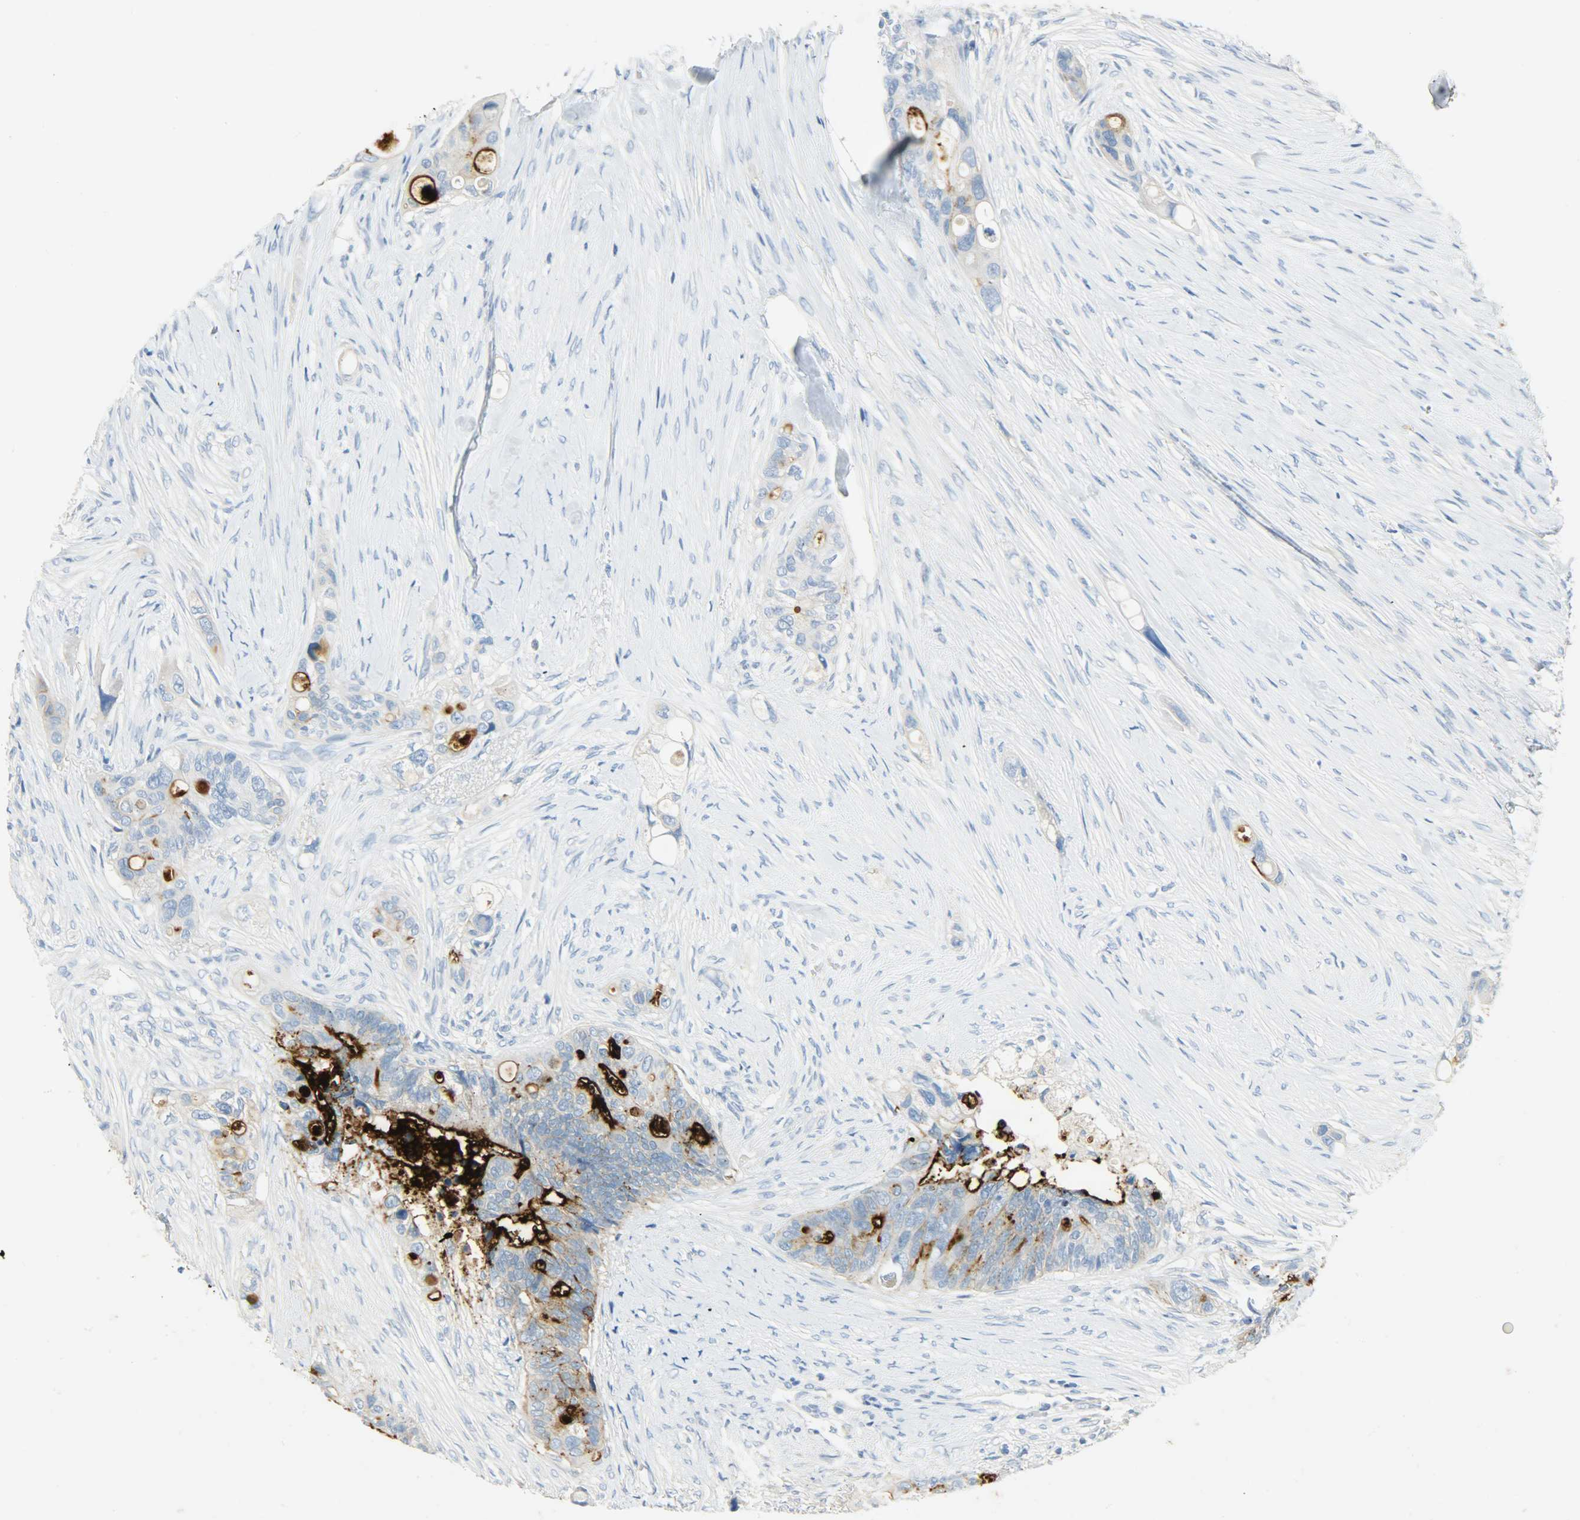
{"staining": {"intensity": "strong", "quantity": ">75%", "location": "cytoplasmic/membranous"}, "tissue": "colorectal cancer", "cell_type": "Tumor cells", "image_type": "cancer", "snomed": [{"axis": "morphology", "description": "Adenocarcinoma, NOS"}, {"axis": "topography", "description": "Colon"}], "caption": "Colorectal adenocarcinoma tissue shows strong cytoplasmic/membranous expression in approximately >75% of tumor cells", "gene": "PROM1", "patient": {"sex": "female", "age": 57}}